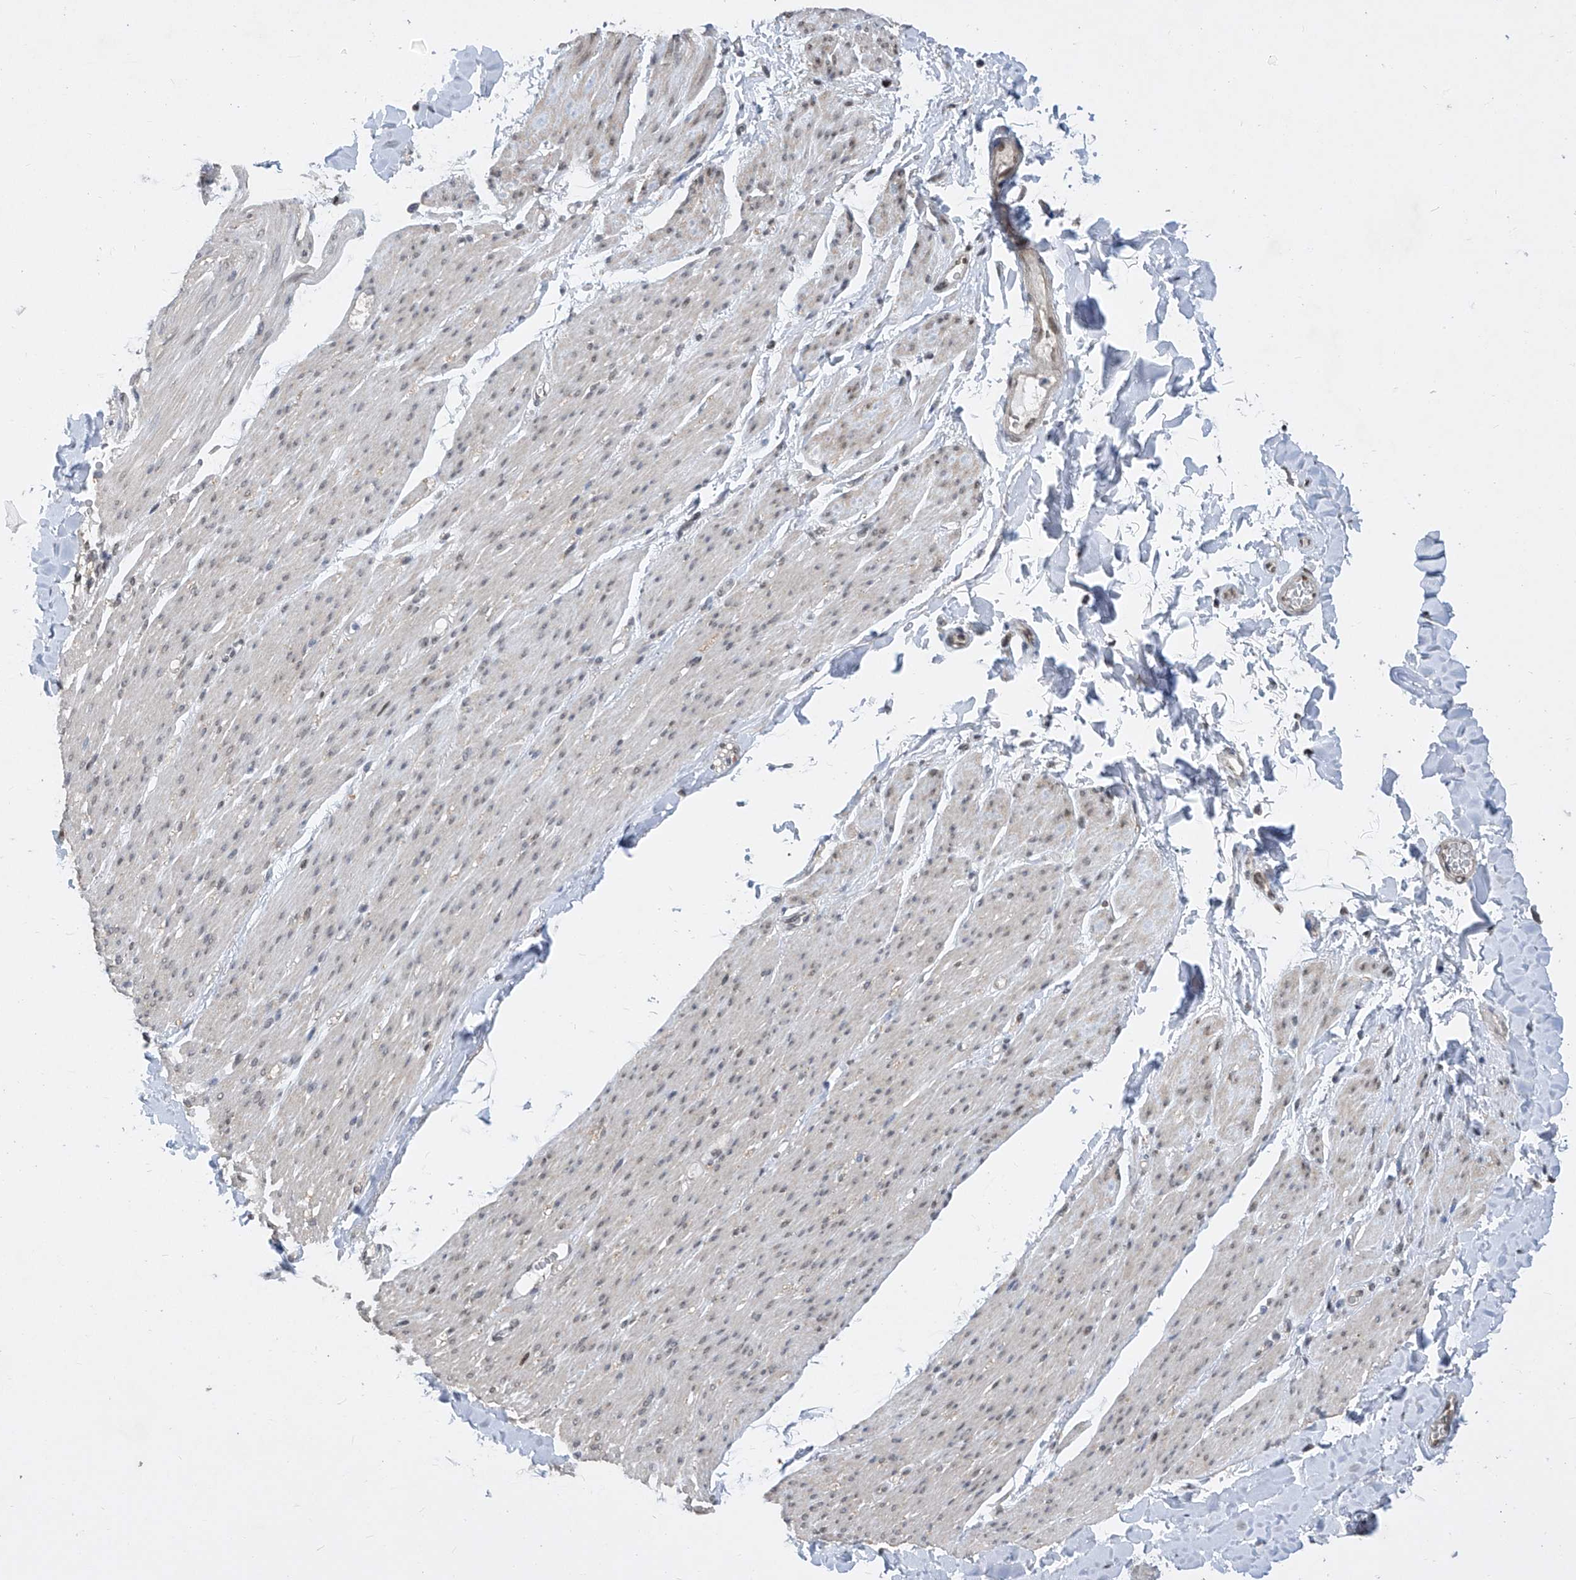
{"staining": {"intensity": "strong", "quantity": "<25%", "location": "cytoplasmic/membranous"}, "tissue": "smooth muscle", "cell_type": "Smooth muscle cells", "image_type": "normal", "snomed": [{"axis": "morphology", "description": "Normal tissue, NOS"}, {"axis": "topography", "description": "Colon"}, {"axis": "topography", "description": "Peripheral nerve tissue"}], "caption": "IHC (DAB) staining of normal human smooth muscle displays strong cytoplasmic/membranous protein expression in approximately <25% of smooth muscle cells. The staining was performed using DAB to visualize the protein expression in brown, while the nuclei were stained in blue with hematoxylin (Magnification: 20x).", "gene": "CETN1", "patient": {"sex": "female", "age": 61}}